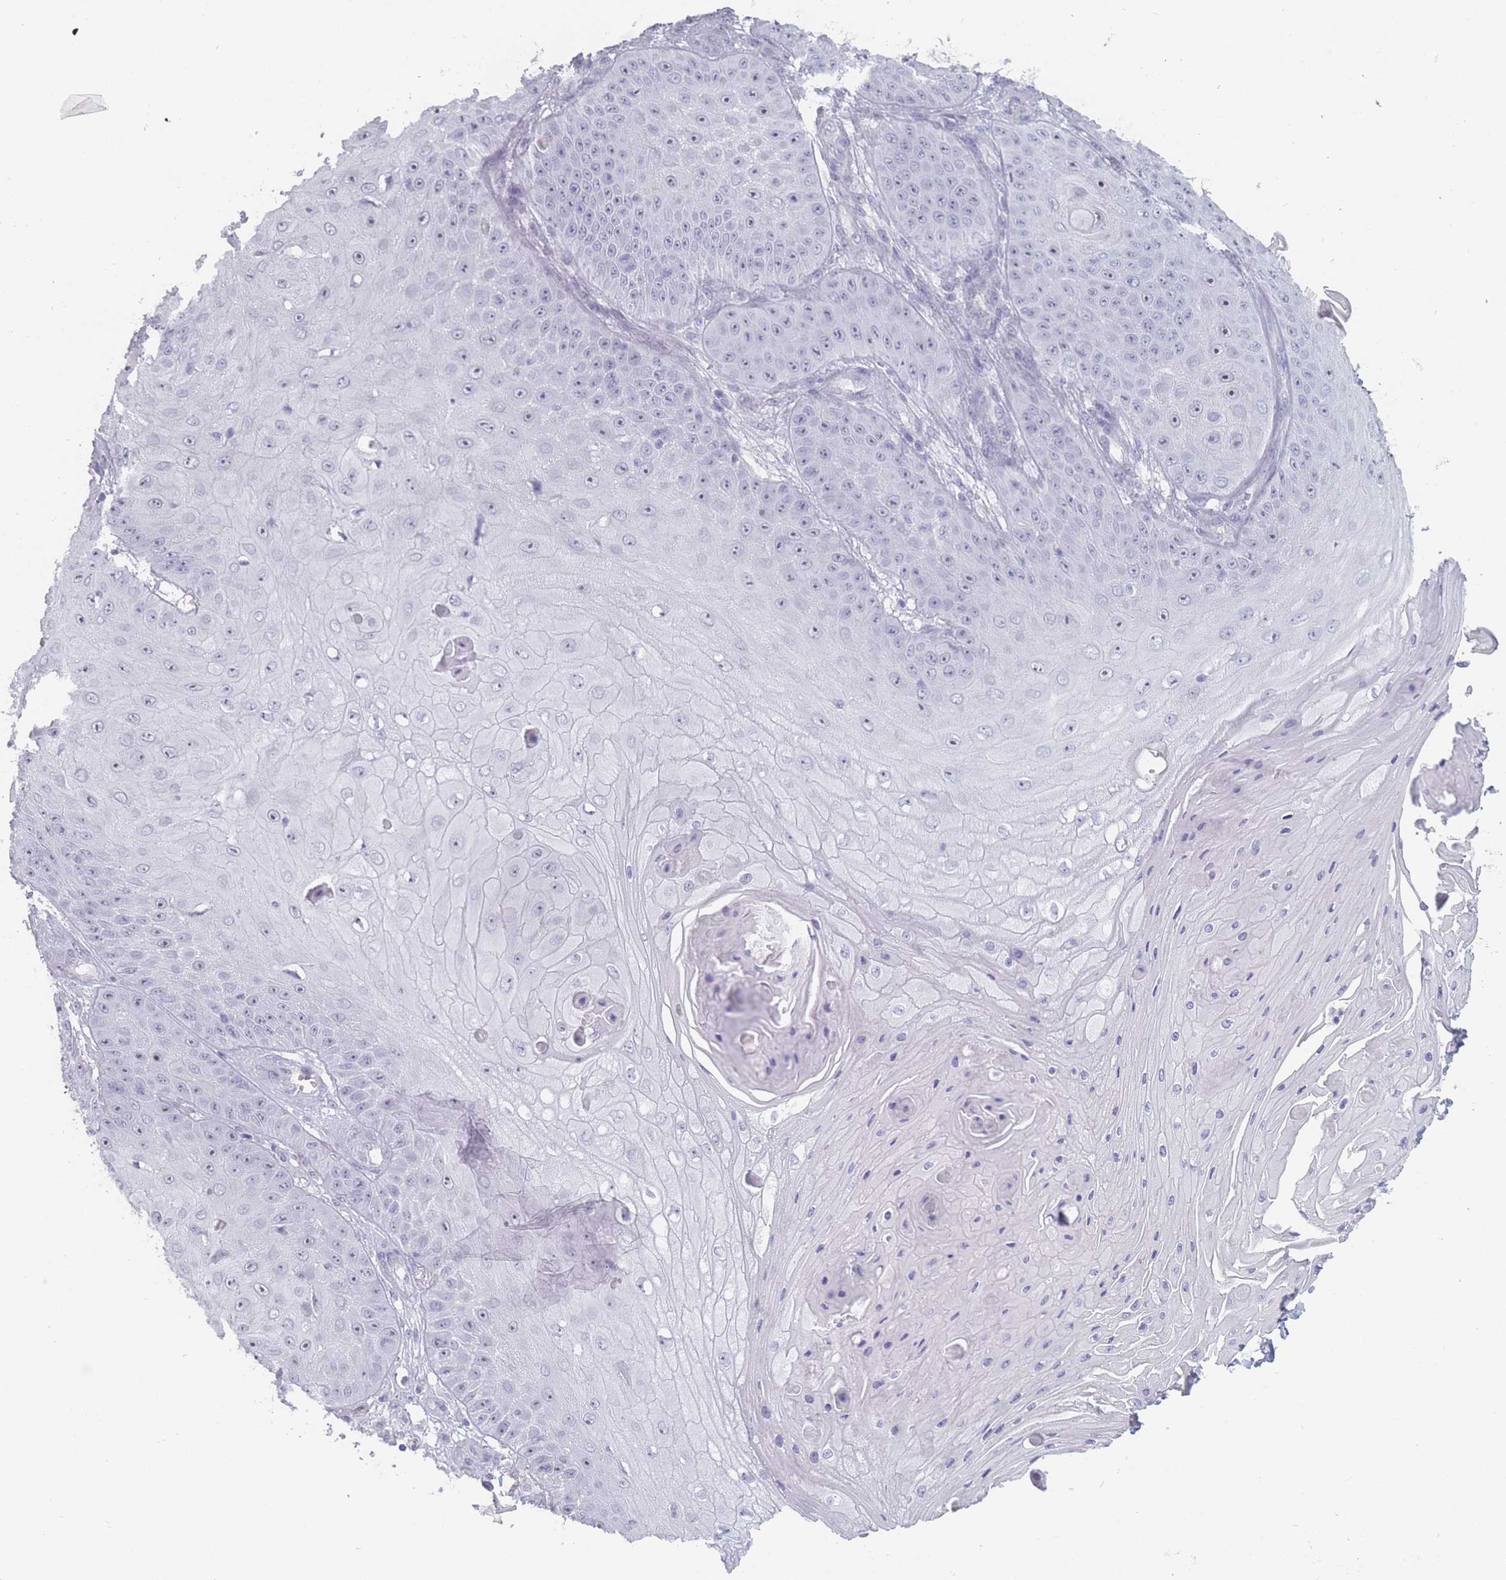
{"staining": {"intensity": "negative", "quantity": "none", "location": "none"}, "tissue": "skin cancer", "cell_type": "Tumor cells", "image_type": "cancer", "snomed": [{"axis": "morphology", "description": "Squamous cell carcinoma, NOS"}, {"axis": "topography", "description": "Skin"}], "caption": "Immunohistochemistry image of neoplastic tissue: human skin cancer (squamous cell carcinoma) stained with DAB exhibits no significant protein expression in tumor cells.", "gene": "ROS1", "patient": {"sex": "male", "age": 70}}